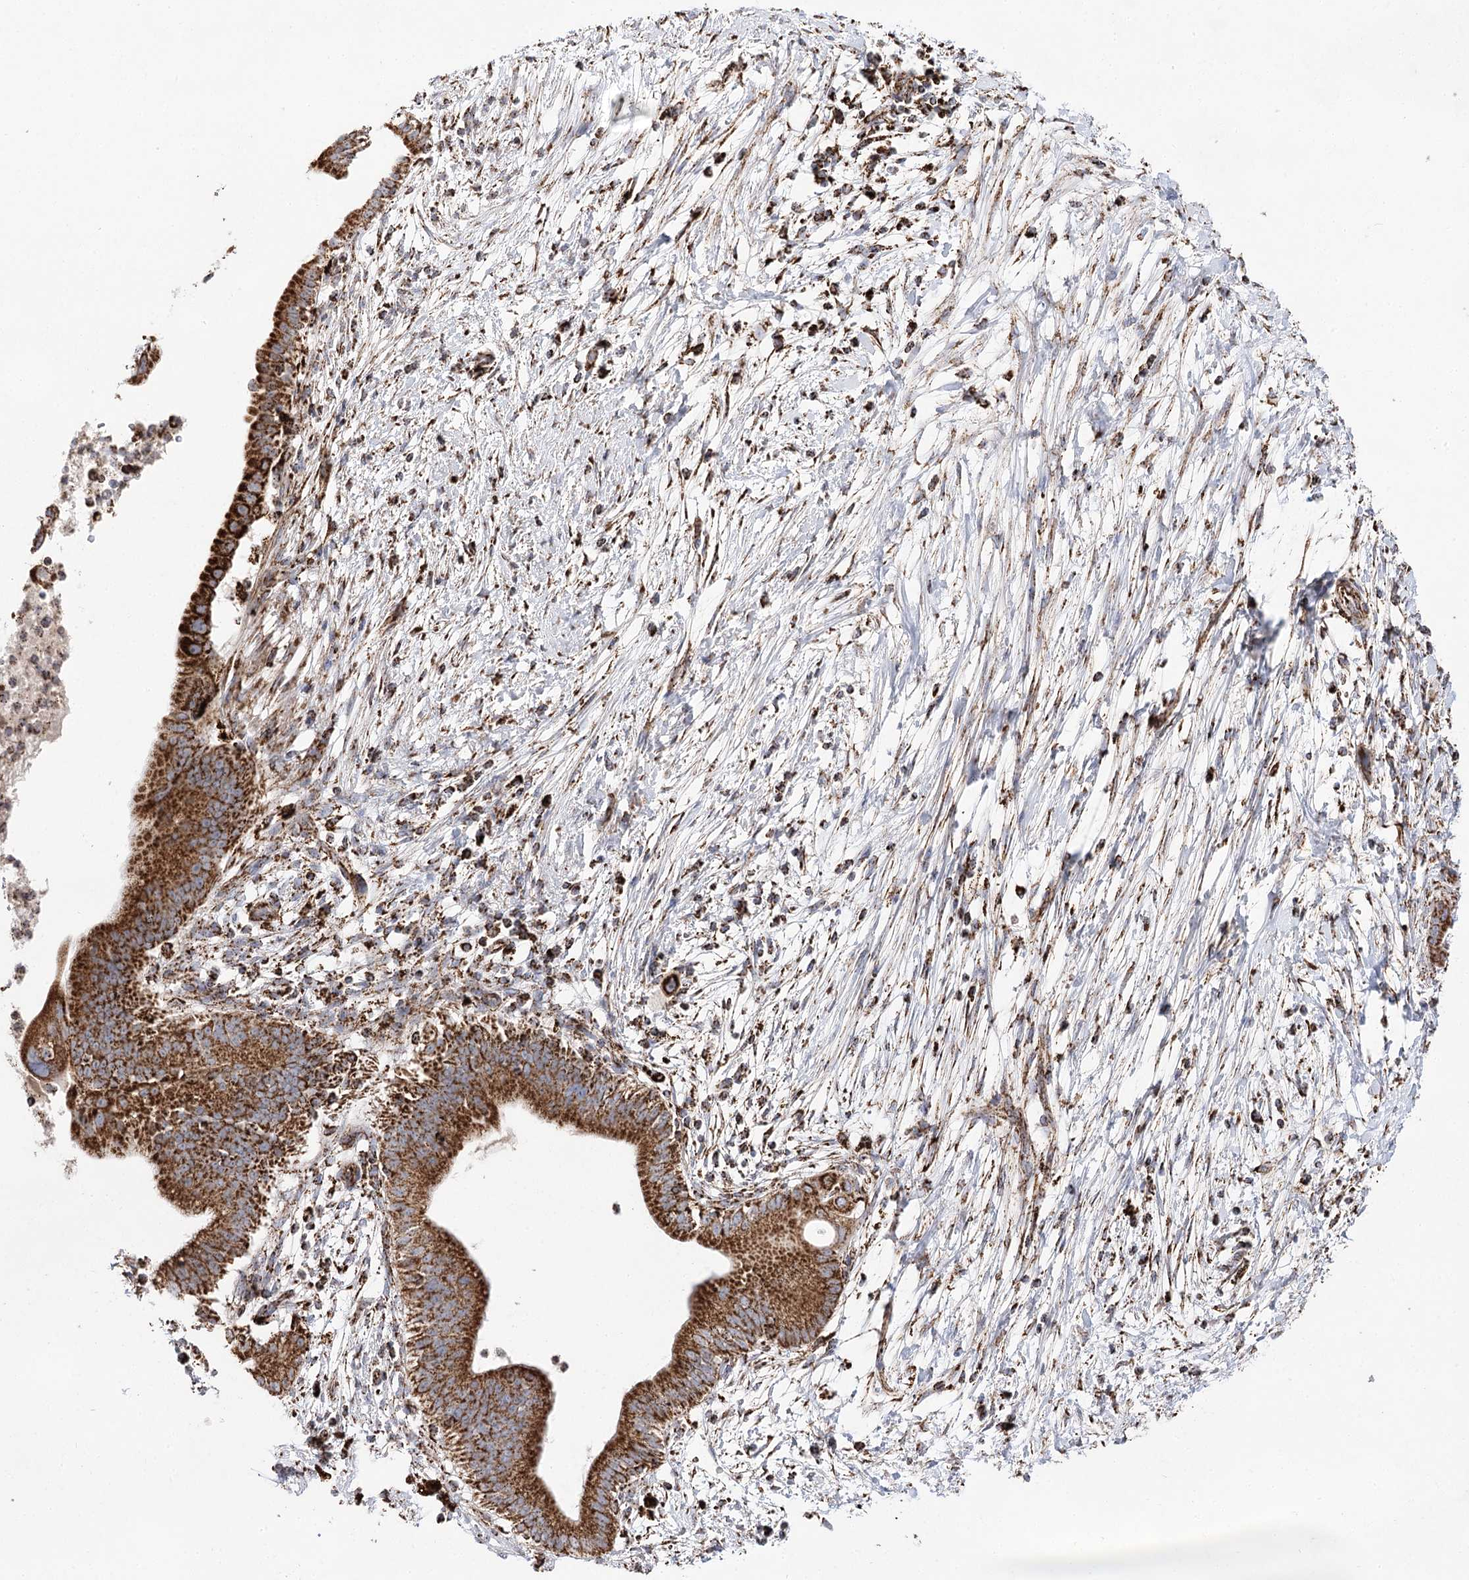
{"staining": {"intensity": "strong", "quantity": ">75%", "location": "cytoplasmic/membranous"}, "tissue": "pancreatic cancer", "cell_type": "Tumor cells", "image_type": "cancer", "snomed": [{"axis": "morphology", "description": "Adenocarcinoma, NOS"}, {"axis": "topography", "description": "Pancreas"}], "caption": "Immunohistochemistry staining of pancreatic cancer (adenocarcinoma), which shows high levels of strong cytoplasmic/membranous expression in about >75% of tumor cells indicating strong cytoplasmic/membranous protein expression. The staining was performed using DAB (3,3'-diaminobenzidine) (brown) for protein detection and nuclei were counterstained in hematoxylin (blue).", "gene": "NADK2", "patient": {"sex": "male", "age": 68}}